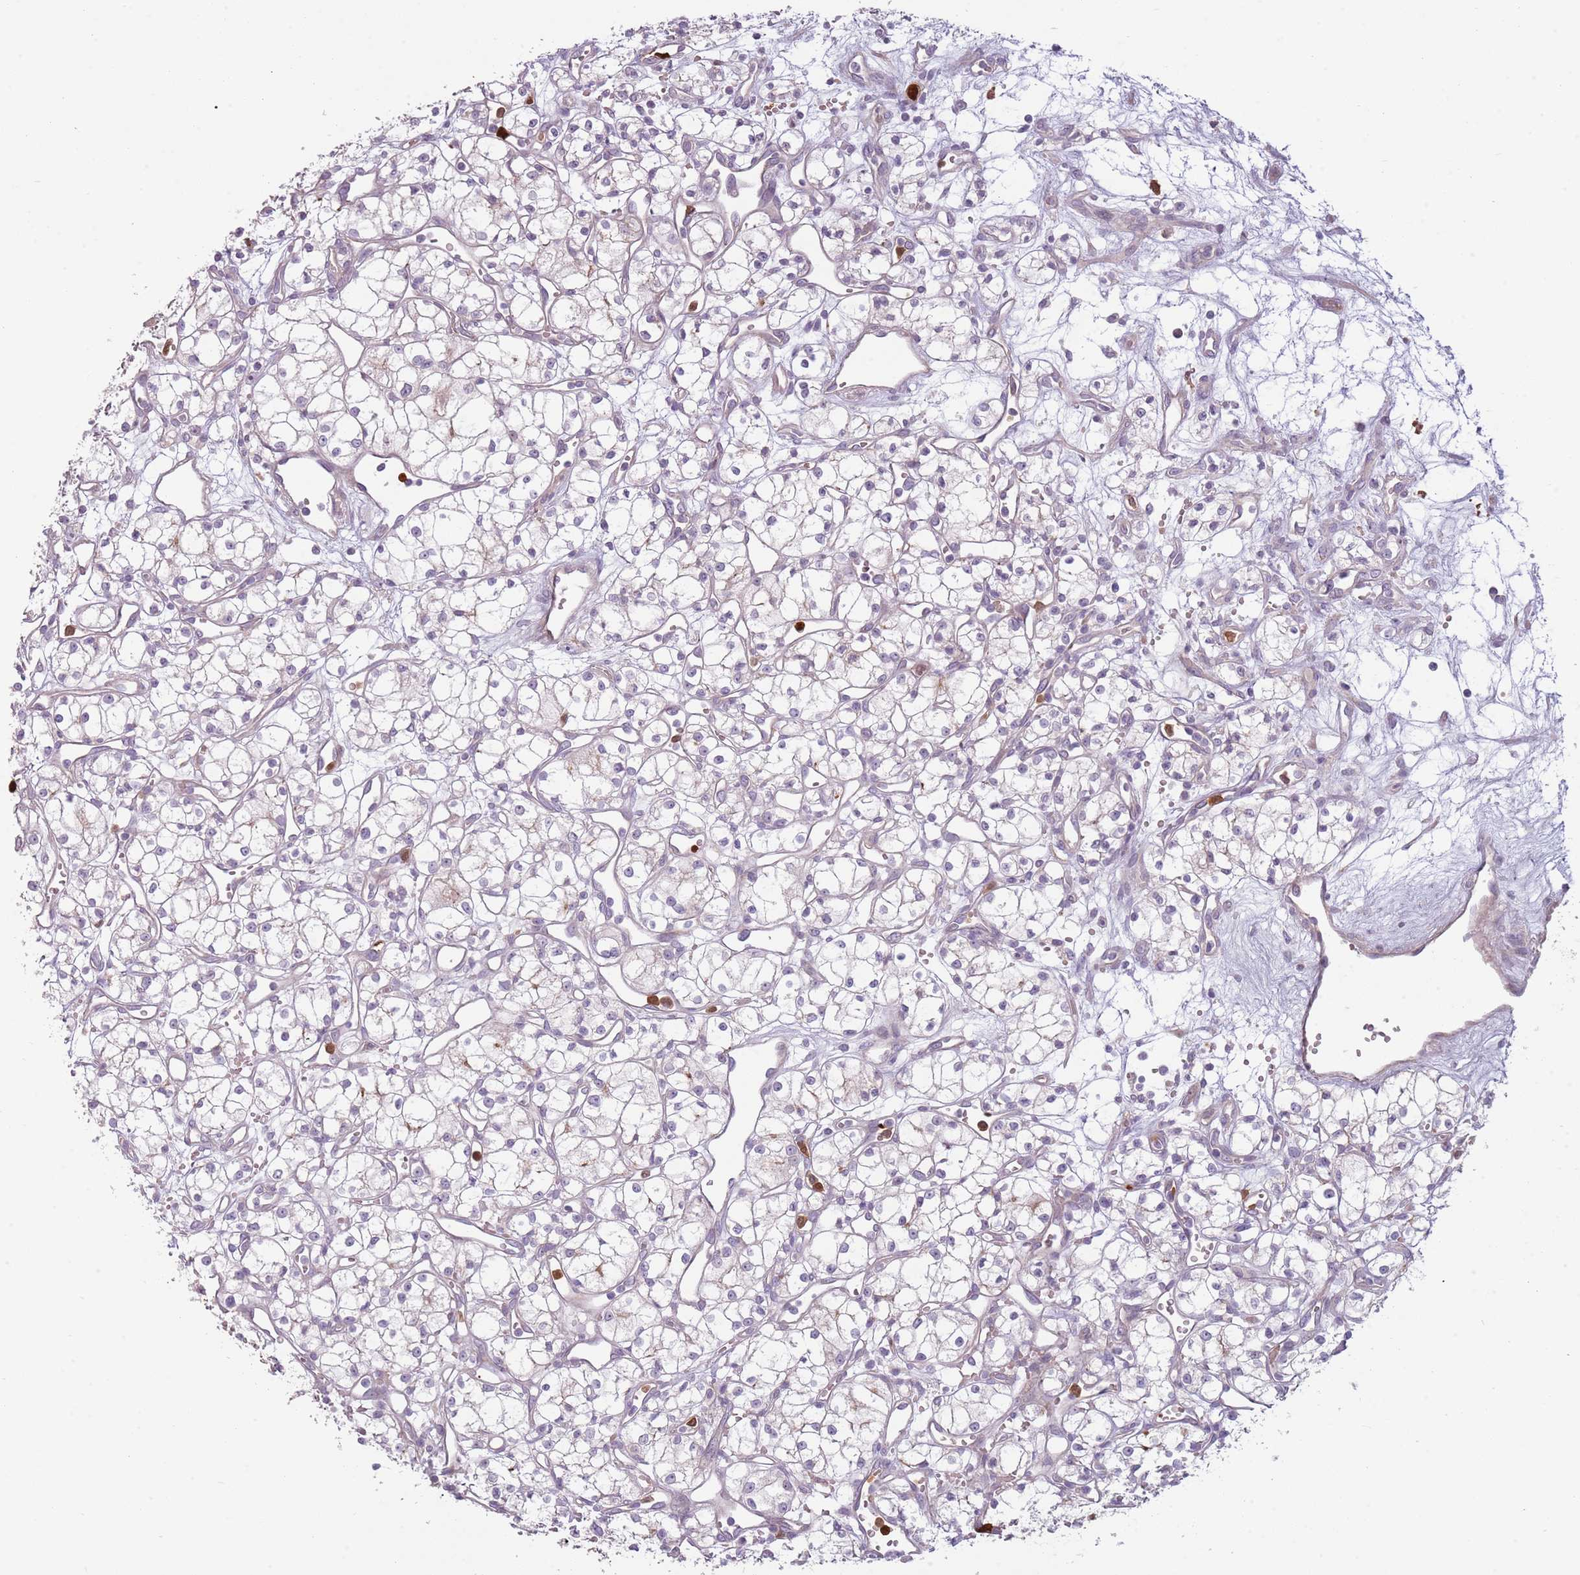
{"staining": {"intensity": "negative", "quantity": "none", "location": "none"}, "tissue": "renal cancer", "cell_type": "Tumor cells", "image_type": "cancer", "snomed": [{"axis": "morphology", "description": "Adenocarcinoma, NOS"}, {"axis": "topography", "description": "Kidney"}], "caption": "Immunohistochemical staining of adenocarcinoma (renal) shows no significant positivity in tumor cells. Brightfield microscopy of immunohistochemistry stained with DAB (3,3'-diaminobenzidine) (brown) and hematoxylin (blue), captured at high magnification.", "gene": "SPAG4", "patient": {"sex": "male", "age": 59}}